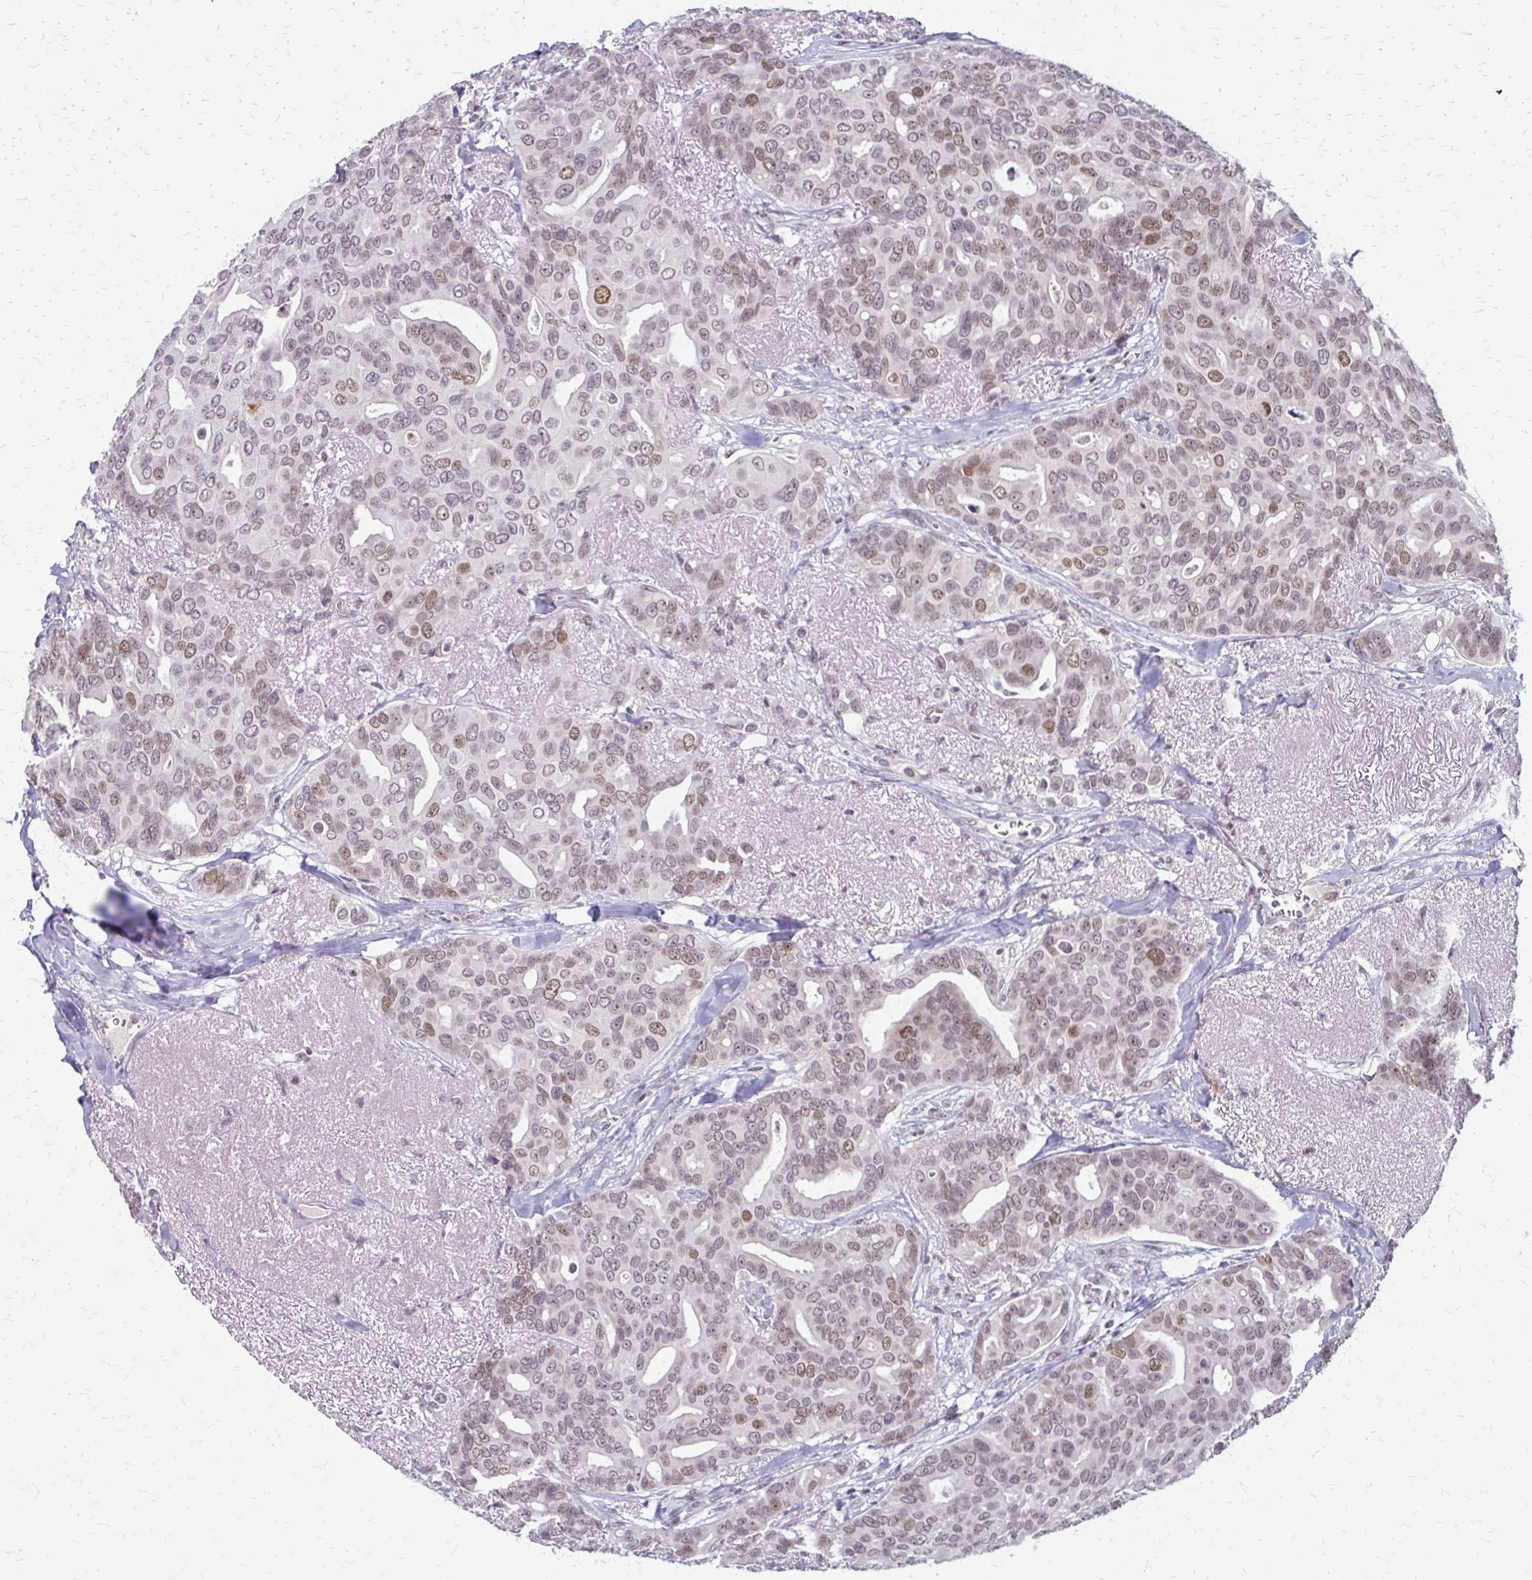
{"staining": {"intensity": "weak", "quantity": ">75%", "location": "nuclear"}, "tissue": "breast cancer", "cell_type": "Tumor cells", "image_type": "cancer", "snomed": [{"axis": "morphology", "description": "Duct carcinoma"}, {"axis": "topography", "description": "Breast"}], "caption": "Immunohistochemical staining of human breast cancer exhibits weak nuclear protein expression in about >75% of tumor cells.", "gene": "EED", "patient": {"sex": "female", "age": 54}}